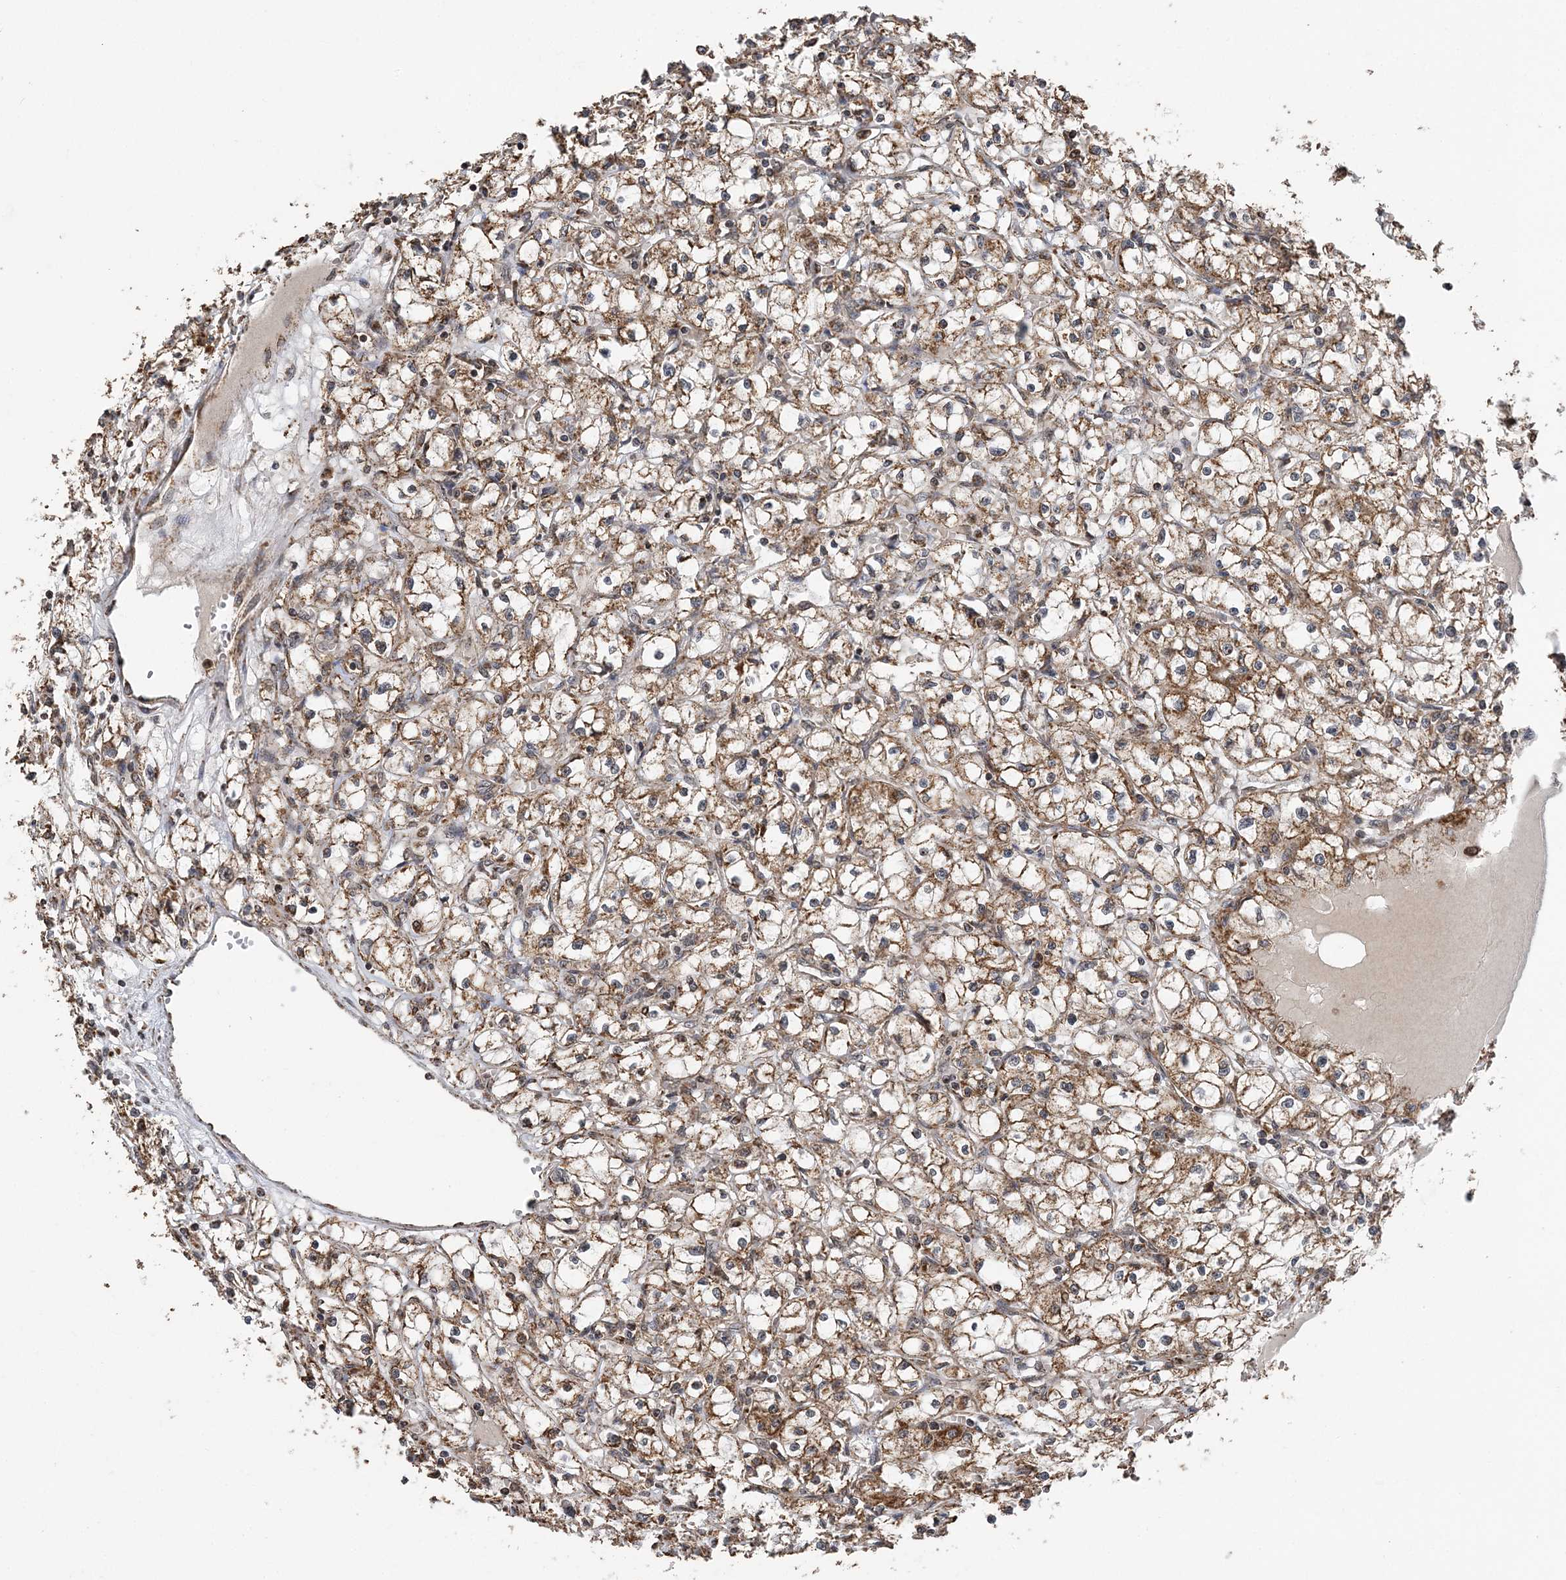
{"staining": {"intensity": "moderate", "quantity": ">75%", "location": "cytoplasmic/membranous"}, "tissue": "renal cancer", "cell_type": "Tumor cells", "image_type": "cancer", "snomed": [{"axis": "morphology", "description": "Adenocarcinoma, NOS"}, {"axis": "topography", "description": "Kidney"}], "caption": "Immunohistochemical staining of renal adenocarcinoma demonstrates medium levels of moderate cytoplasmic/membranous staining in approximately >75% of tumor cells.", "gene": "PCBP1", "patient": {"sex": "male", "age": 56}}